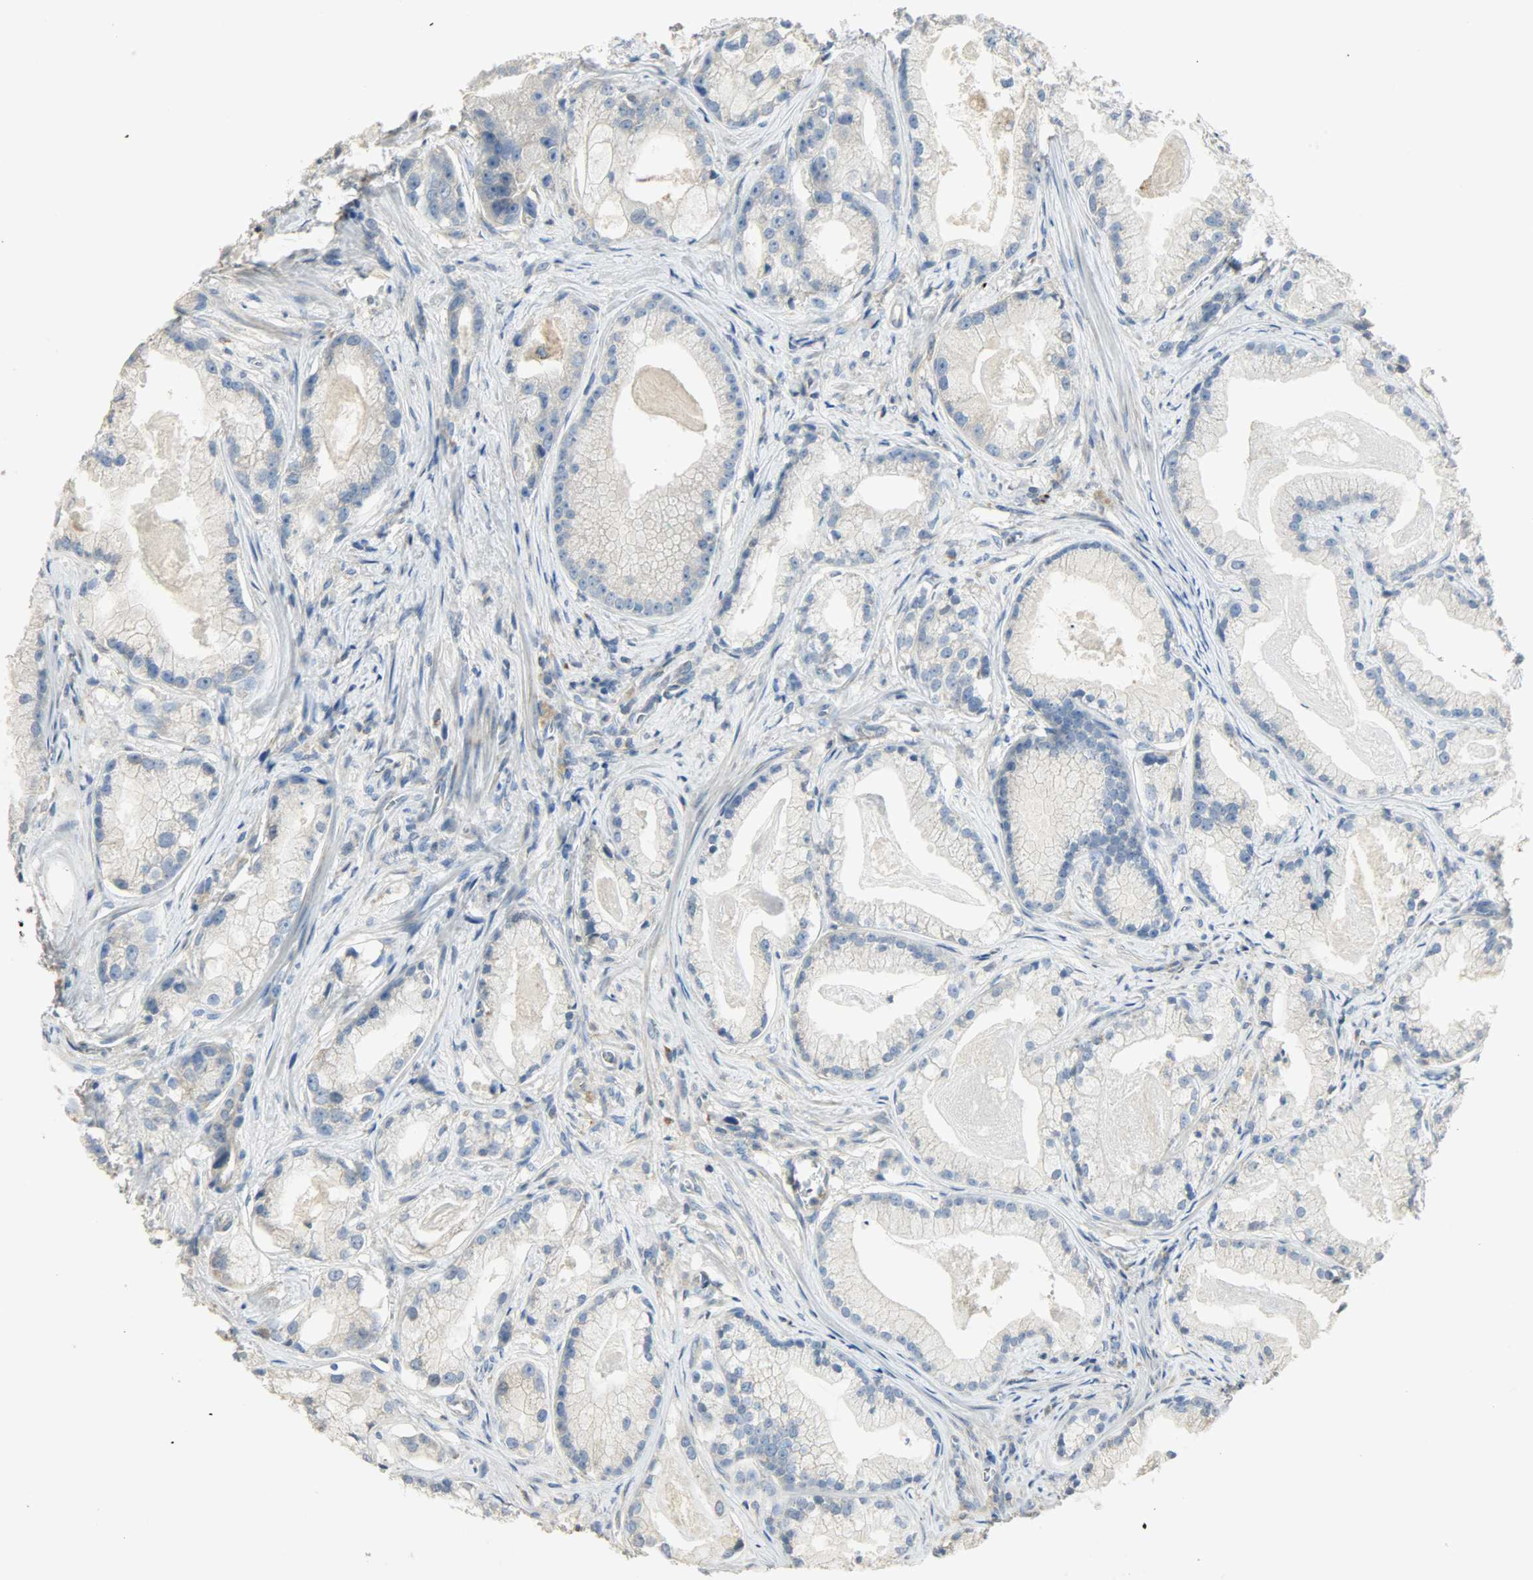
{"staining": {"intensity": "moderate", "quantity": ">75%", "location": "cytoplasmic/membranous"}, "tissue": "prostate cancer", "cell_type": "Tumor cells", "image_type": "cancer", "snomed": [{"axis": "morphology", "description": "Adenocarcinoma, Low grade"}, {"axis": "topography", "description": "Prostate"}], "caption": "Immunohistochemistry (IHC) of prostate cancer (low-grade adenocarcinoma) demonstrates medium levels of moderate cytoplasmic/membranous expression in approximately >75% of tumor cells.", "gene": "NNT", "patient": {"sex": "male", "age": 59}}